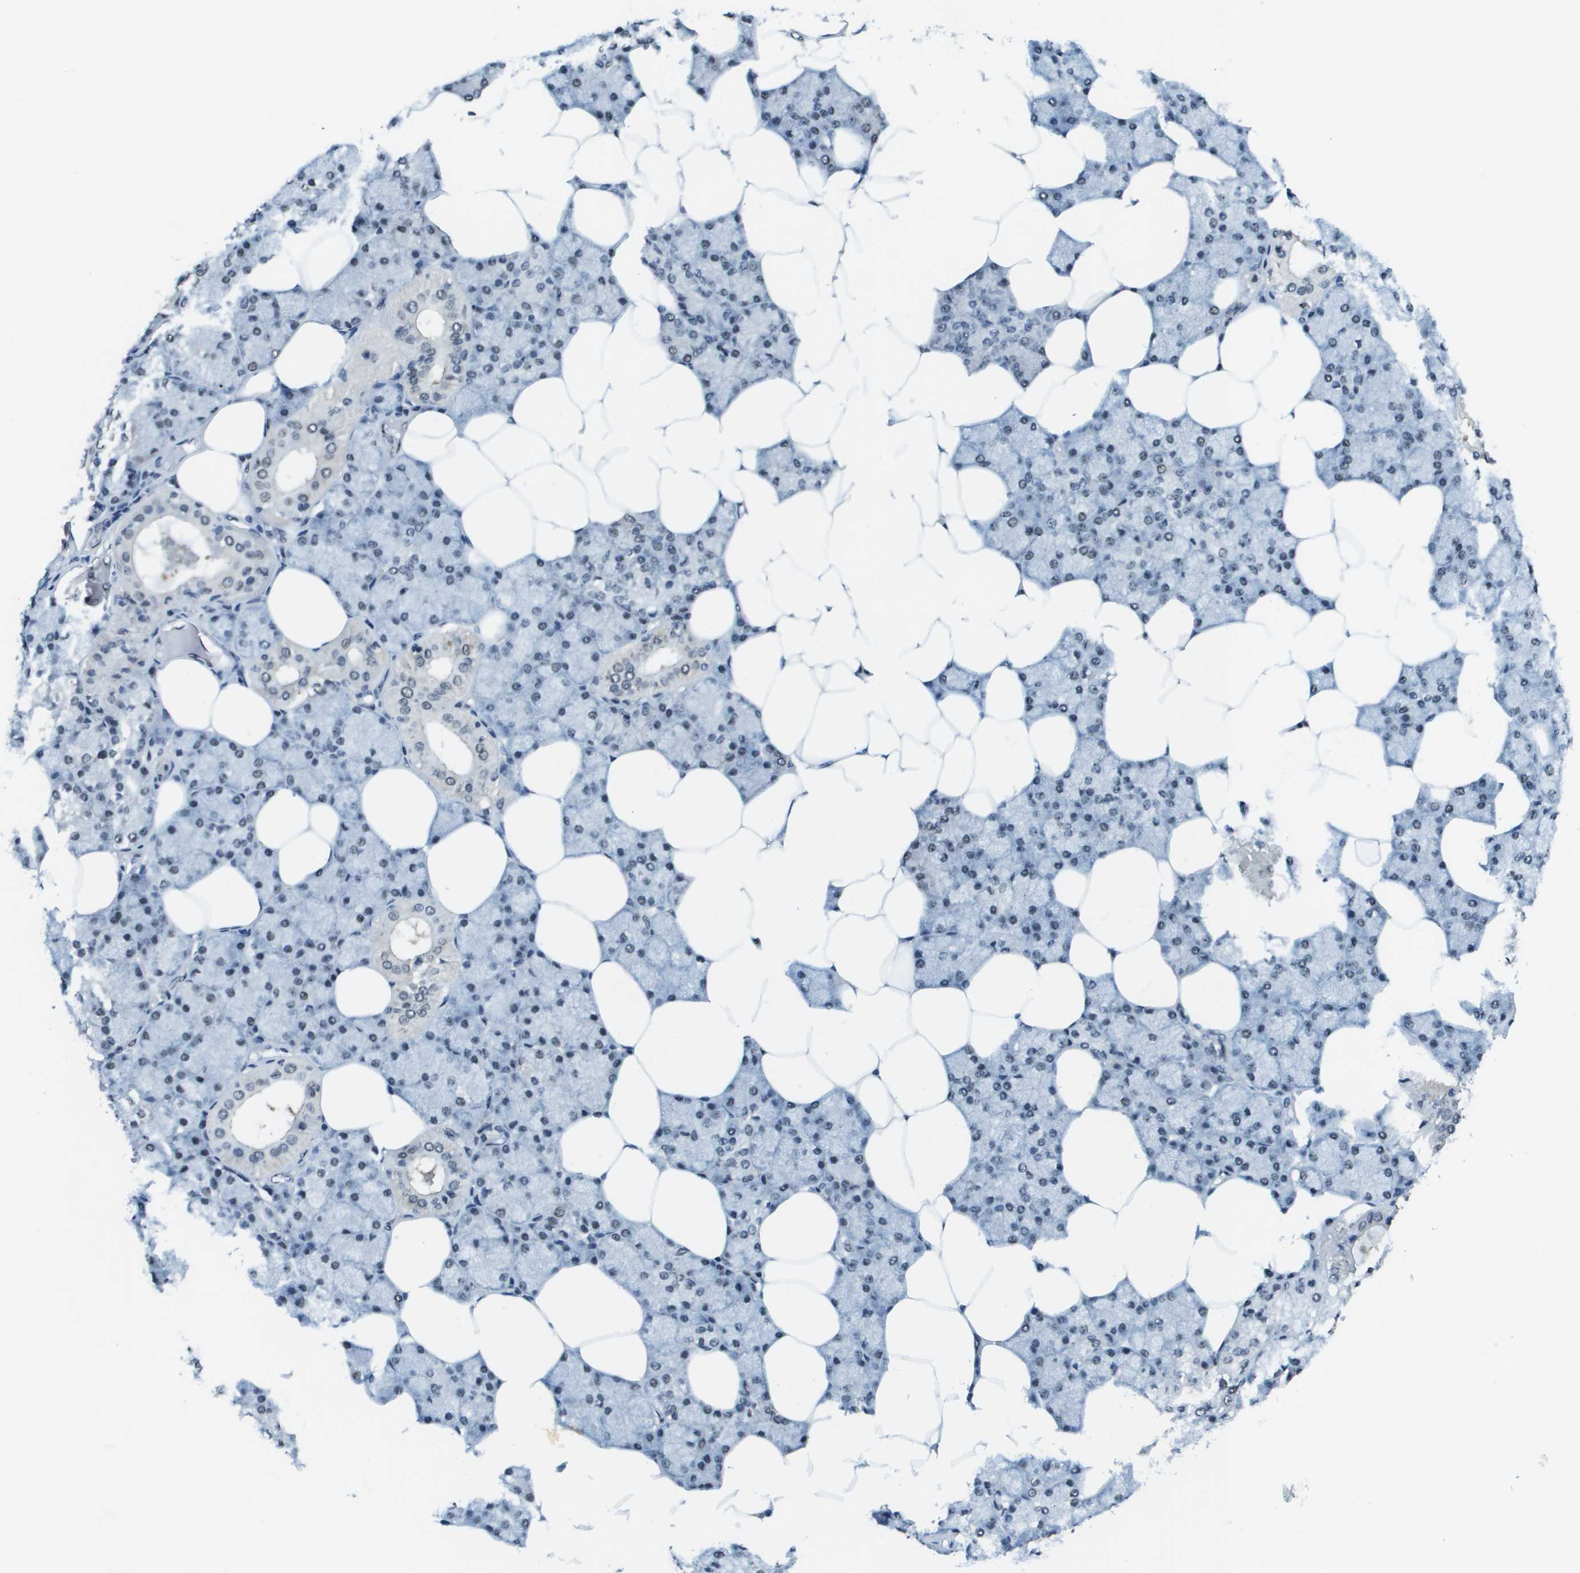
{"staining": {"intensity": "moderate", "quantity": "25%-75%", "location": "nuclear"}, "tissue": "salivary gland", "cell_type": "Glandular cells", "image_type": "normal", "snomed": [{"axis": "morphology", "description": "Normal tissue, NOS"}, {"axis": "topography", "description": "Salivary gland"}], "caption": "Brown immunohistochemical staining in benign salivary gland reveals moderate nuclear staining in about 25%-75% of glandular cells.", "gene": "SP100", "patient": {"sex": "male", "age": 62}}